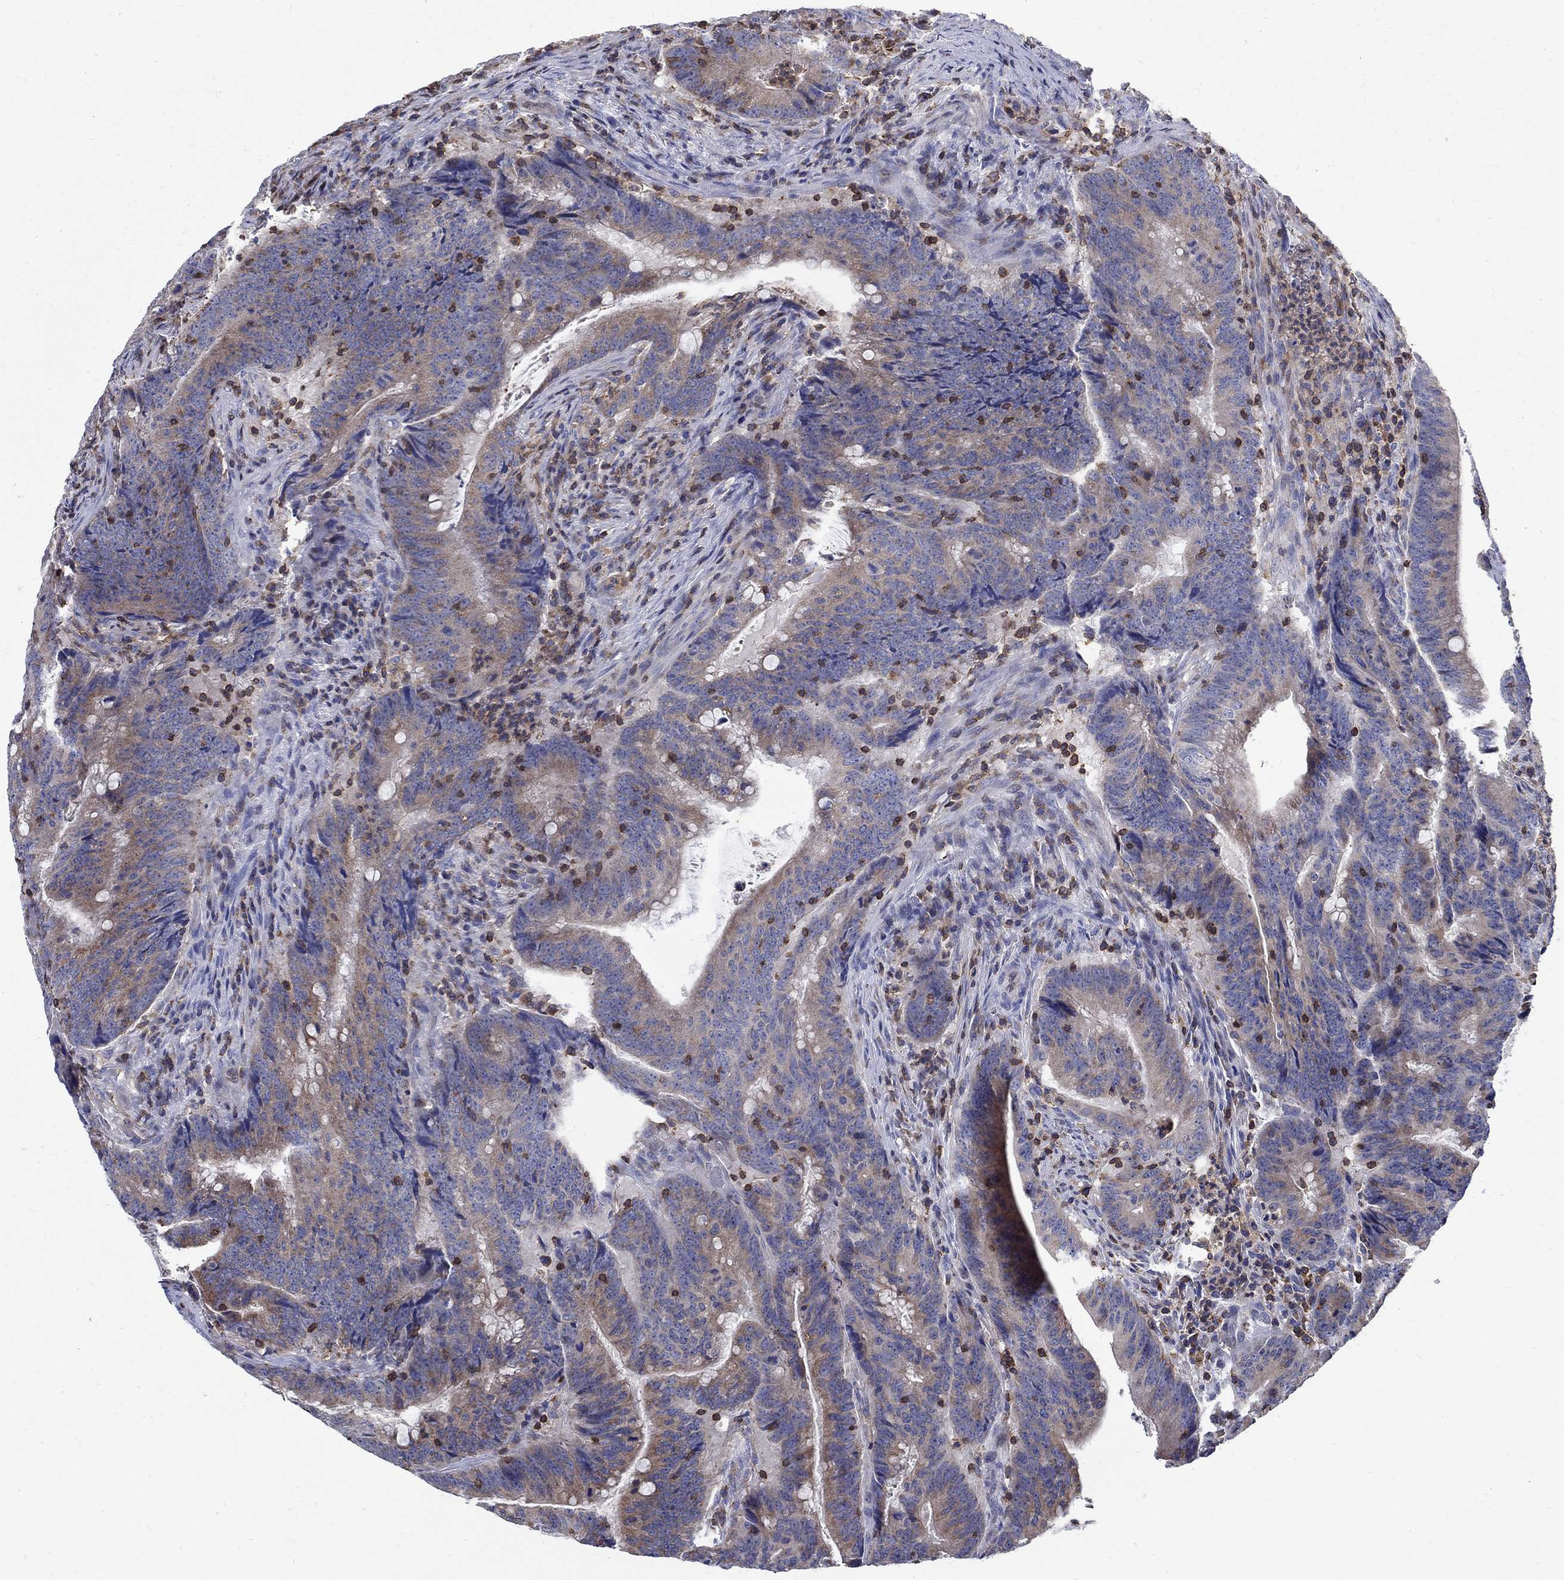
{"staining": {"intensity": "weak", "quantity": "25%-75%", "location": "cytoplasmic/membranous"}, "tissue": "colorectal cancer", "cell_type": "Tumor cells", "image_type": "cancer", "snomed": [{"axis": "morphology", "description": "Adenocarcinoma, NOS"}, {"axis": "topography", "description": "Colon"}], "caption": "Protein expression analysis of colorectal adenocarcinoma displays weak cytoplasmic/membranous expression in about 25%-75% of tumor cells.", "gene": "AGAP2", "patient": {"sex": "female", "age": 87}}